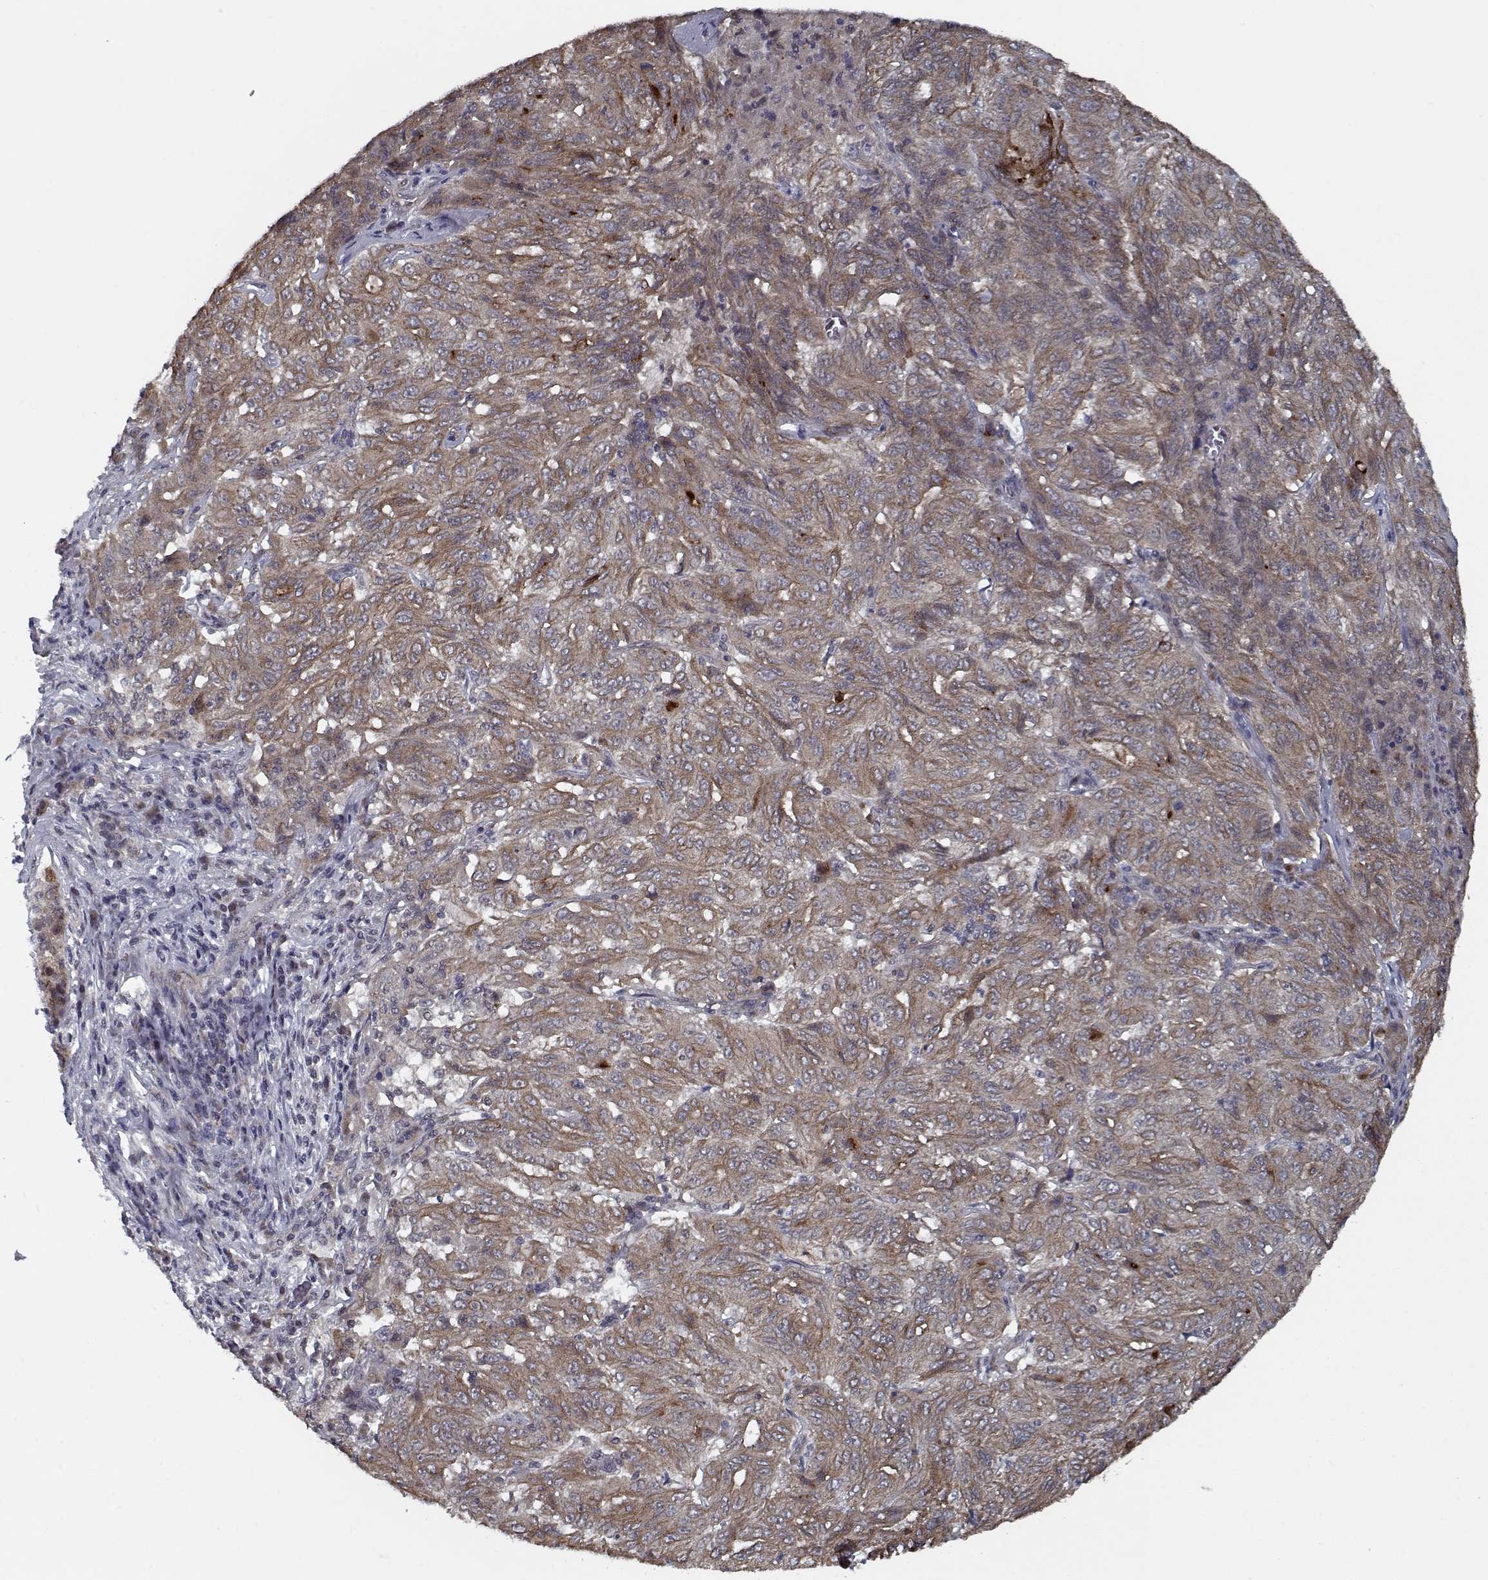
{"staining": {"intensity": "moderate", "quantity": ">75%", "location": "cytoplasmic/membranous"}, "tissue": "pancreatic cancer", "cell_type": "Tumor cells", "image_type": "cancer", "snomed": [{"axis": "morphology", "description": "Adenocarcinoma, NOS"}, {"axis": "topography", "description": "Pancreas"}], "caption": "Human pancreatic adenocarcinoma stained with a protein marker displays moderate staining in tumor cells.", "gene": "NLK", "patient": {"sex": "male", "age": 63}}